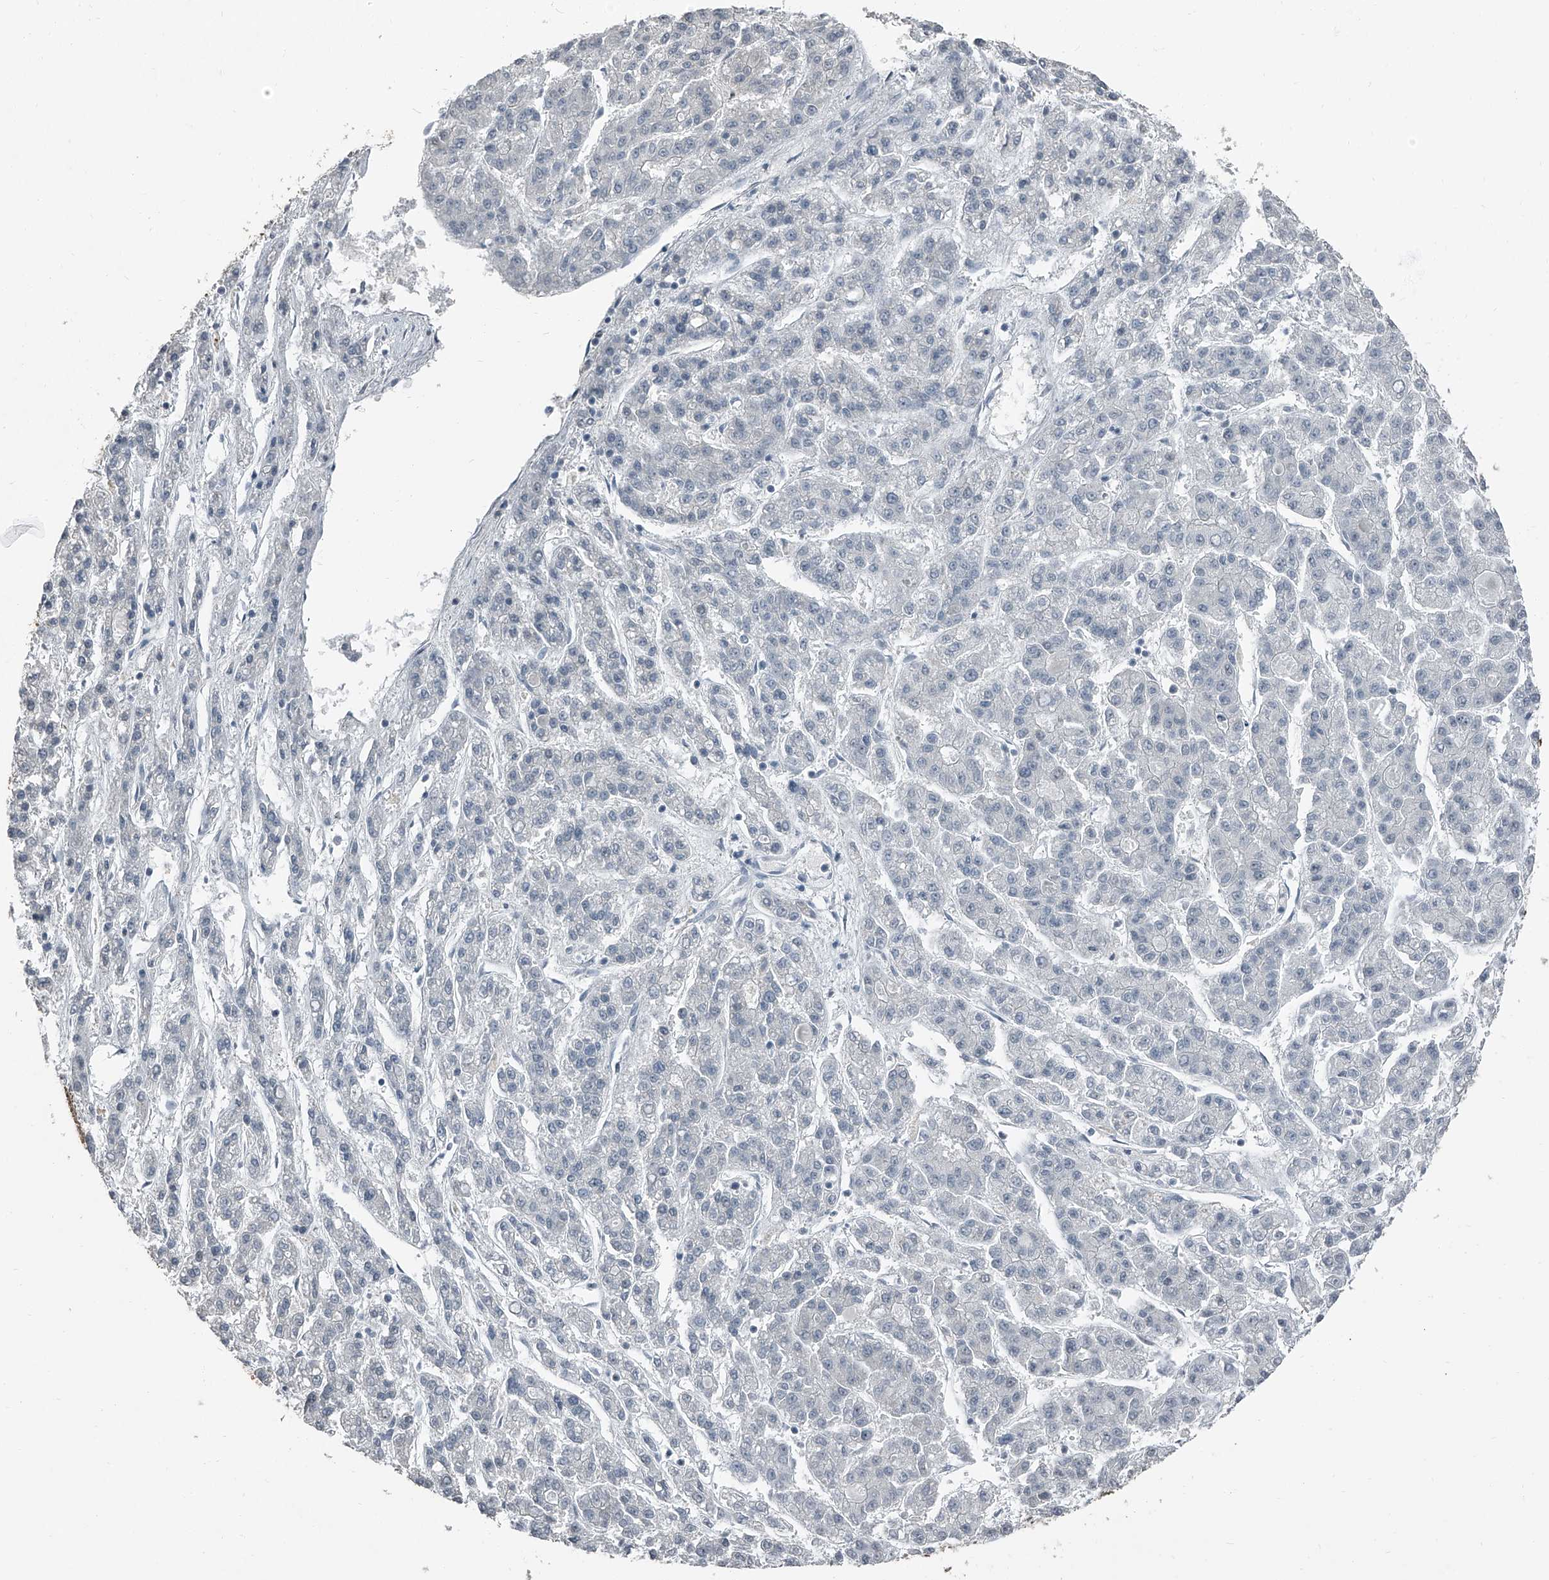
{"staining": {"intensity": "negative", "quantity": "none", "location": "none"}, "tissue": "liver cancer", "cell_type": "Tumor cells", "image_type": "cancer", "snomed": [{"axis": "morphology", "description": "Carcinoma, Hepatocellular, NOS"}, {"axis": "topography", "description": "Liver"}], "caption": "Immunohistochemical staining of human liver cancer shows no significant positivity in tumor cells.", "gene": "TCOF1", "patient": {"sex": "male", "age": 70}}